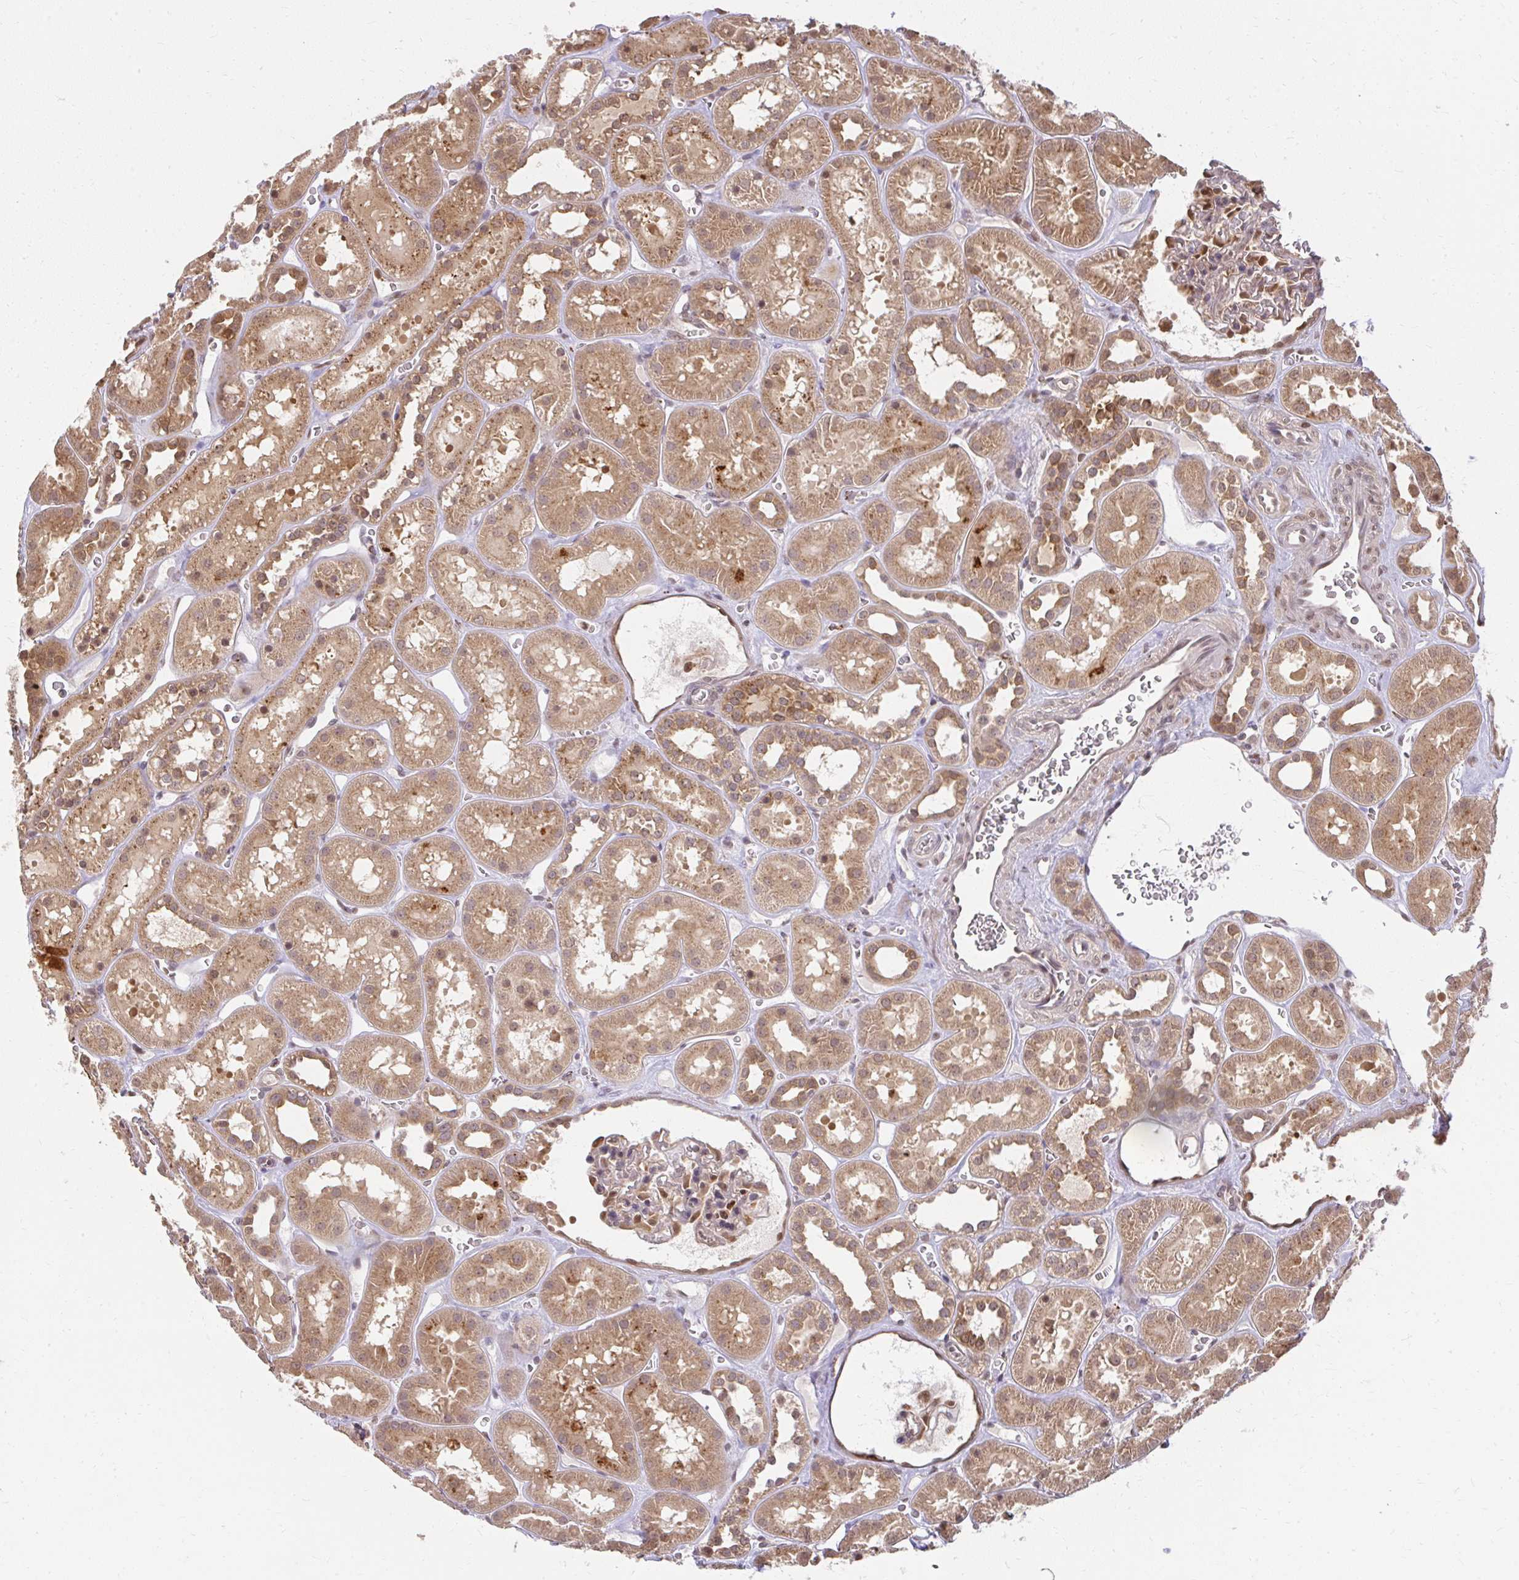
{"staining": {"intensity": "moderate", "quantity": "25%-75%", "location": "nuclear"}, "tissue": "kidney", "cell_type": "Cells in glomeruli", "image_type": "normal", "snomed": [{"axis": "morphology", "description": "Normal tissue, NOS"}, {"axis": "topography", "description": "Kidney"}], "caption": "Brown immunohistochemical staining in benign kidney reveals moderate nuclear expression in approximately 25%-75% of cells in glomeruli.", "gene": "LARS2", "patient": {"sex": "female", "age": 41}}